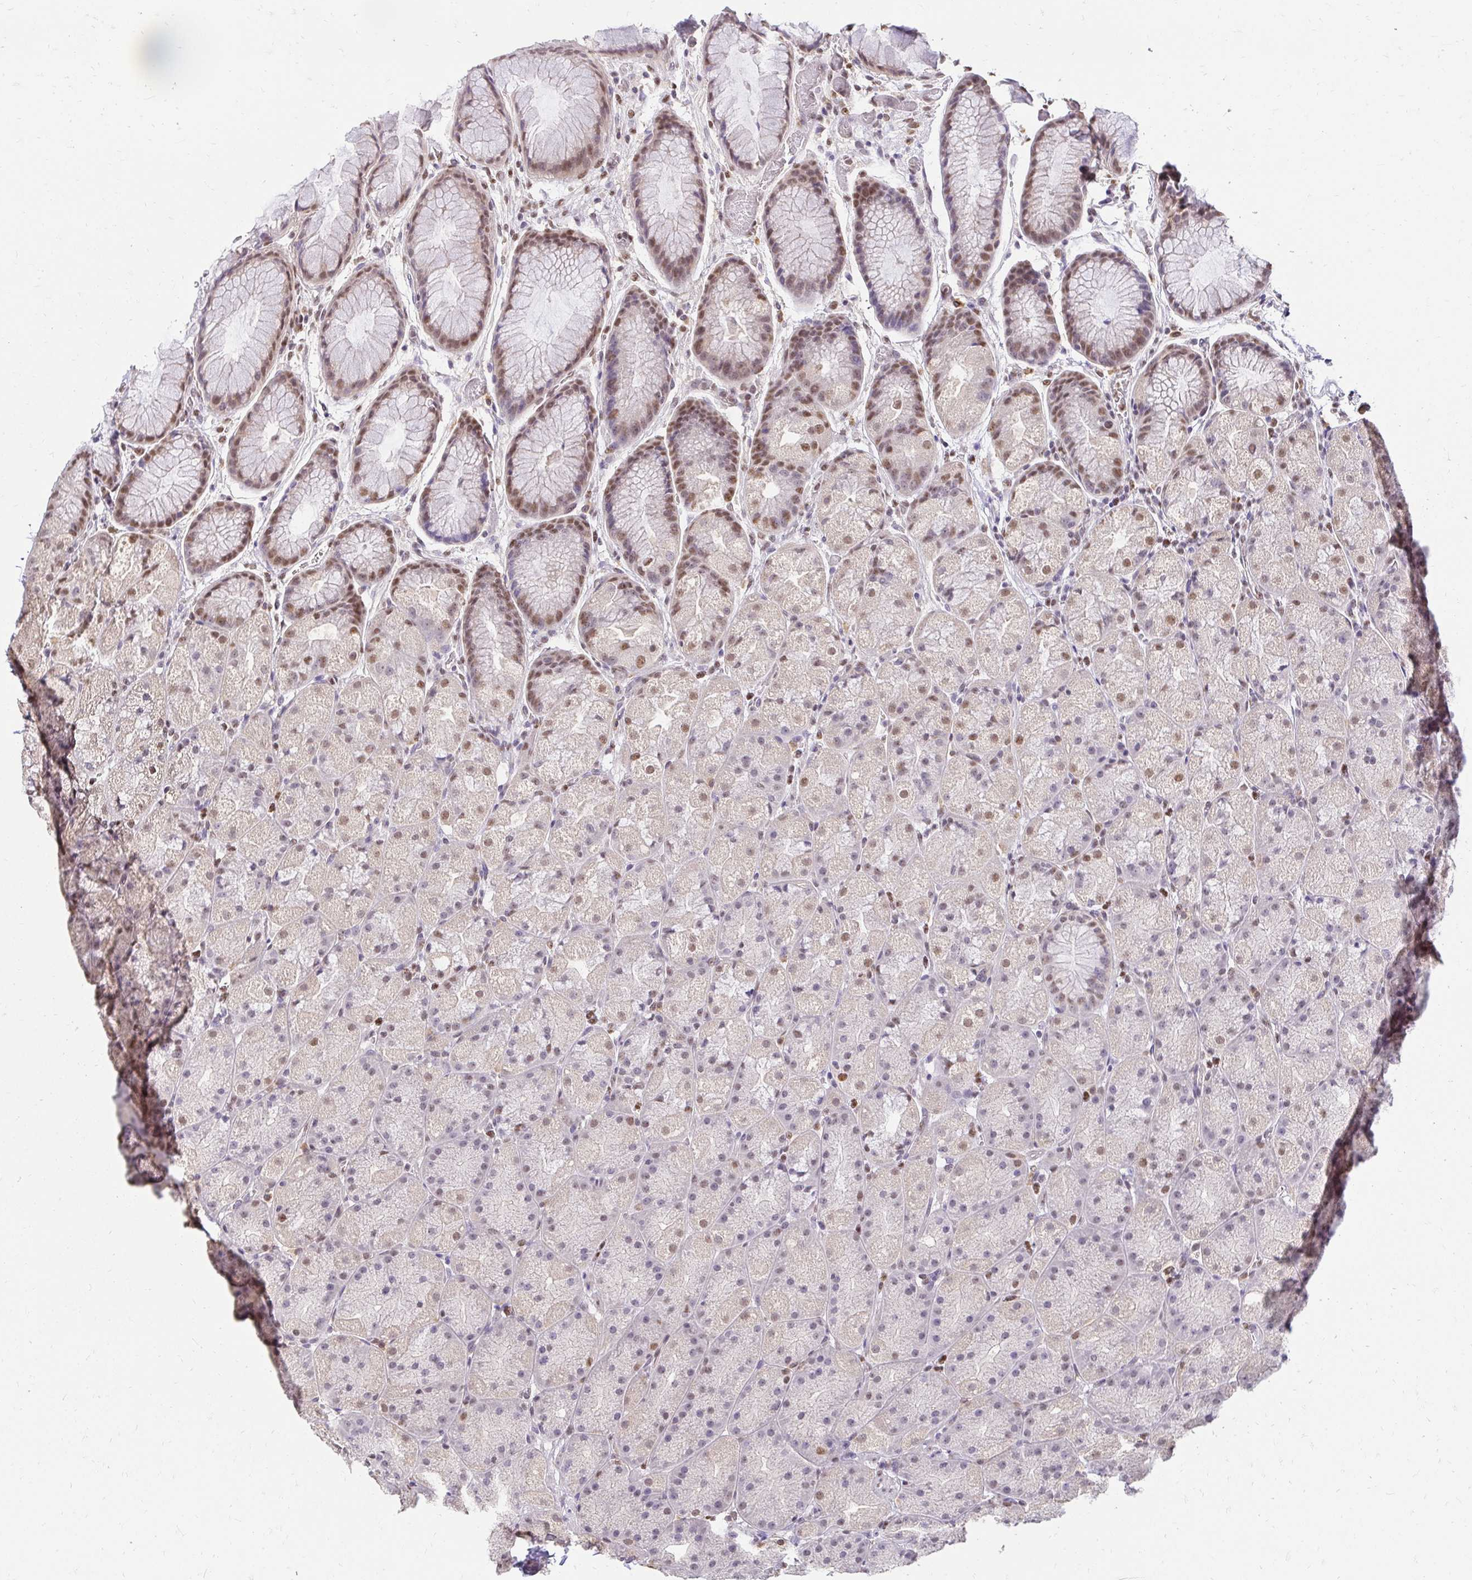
{"staining": {"intensity": "moderate", "quantity": "25%-75%", "location": "nuclear"}, "tissue": "stomach", "cell_type": "Glandular cells", "image_type": "normal", "snomed": [{"axis": "morphology", "description": "Normal tissue, NOS"}, {"axis": "topography", "description": "Stomach, upper"}, {"axis": "topography", "description": "Stomach"}], "caption": "The image demonstrates staining of unremarkable stomach, revealing moderate nuclear protein staining (brown color) within glandular cells.", "gene": "RIMS4", "patient": {"sex": "male", "age": 48}}